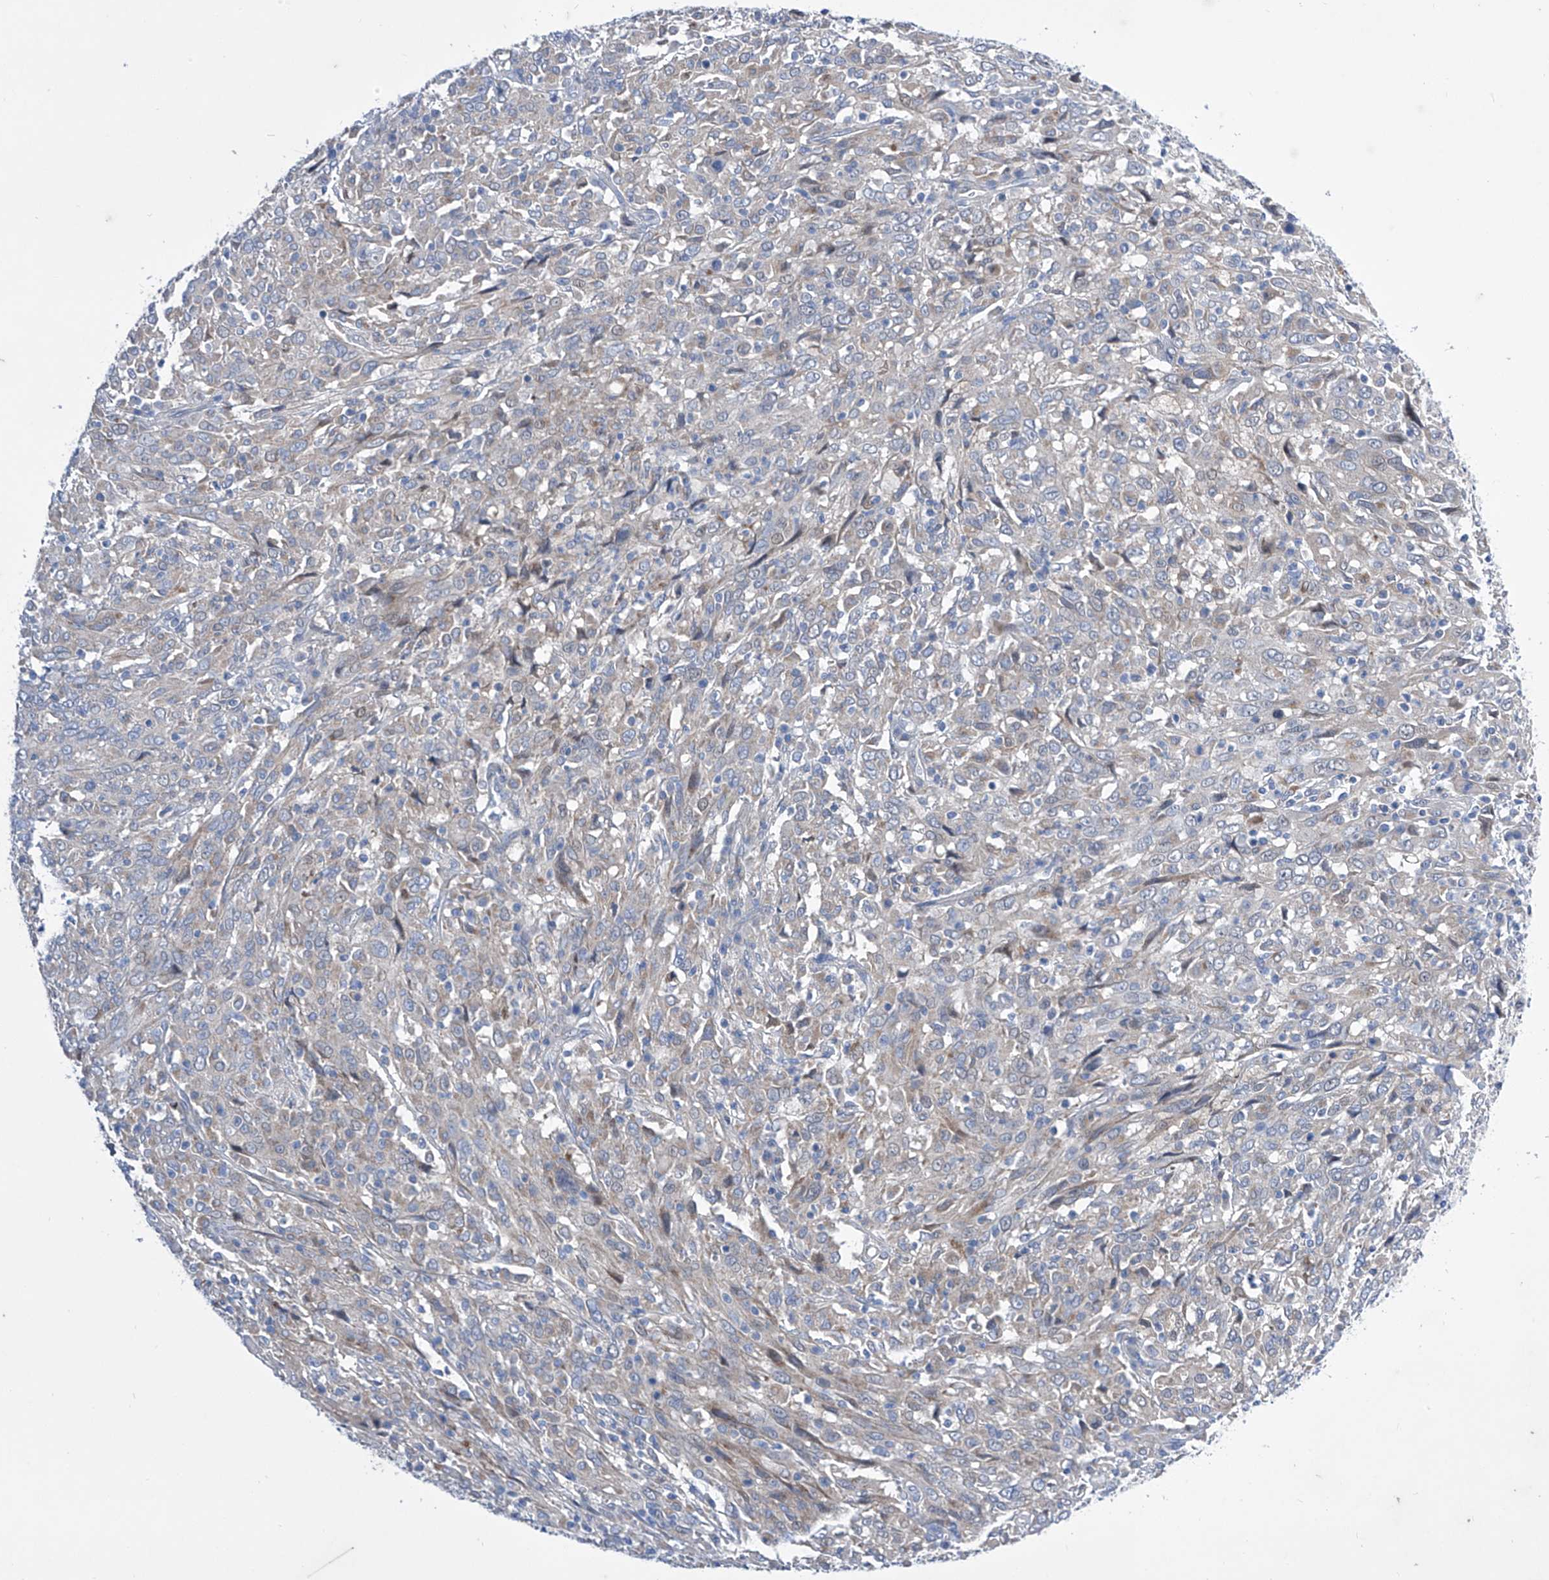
{"staining": {"intensity": "weak", "quantity": "<25%", "location": "cytoplasmic/membranous"}, "tissue": "cervical cancer", "cell_type": "Tumor cells", "image_type": "cancer", "snomed": [{"axis": "morphology", "description": "Squamous cell carcinoma, NOS"}, {"axis": "topography", "description": "Cervix"}], "caption": "This photomicrograph is of cervical cancer stained with IHC to label a protein in brown with the nuclei are counter-stained blue. There is no expression in tumor cells.", "gene": "SRBD1", "patient": {"sex": "female", "age": 46}}